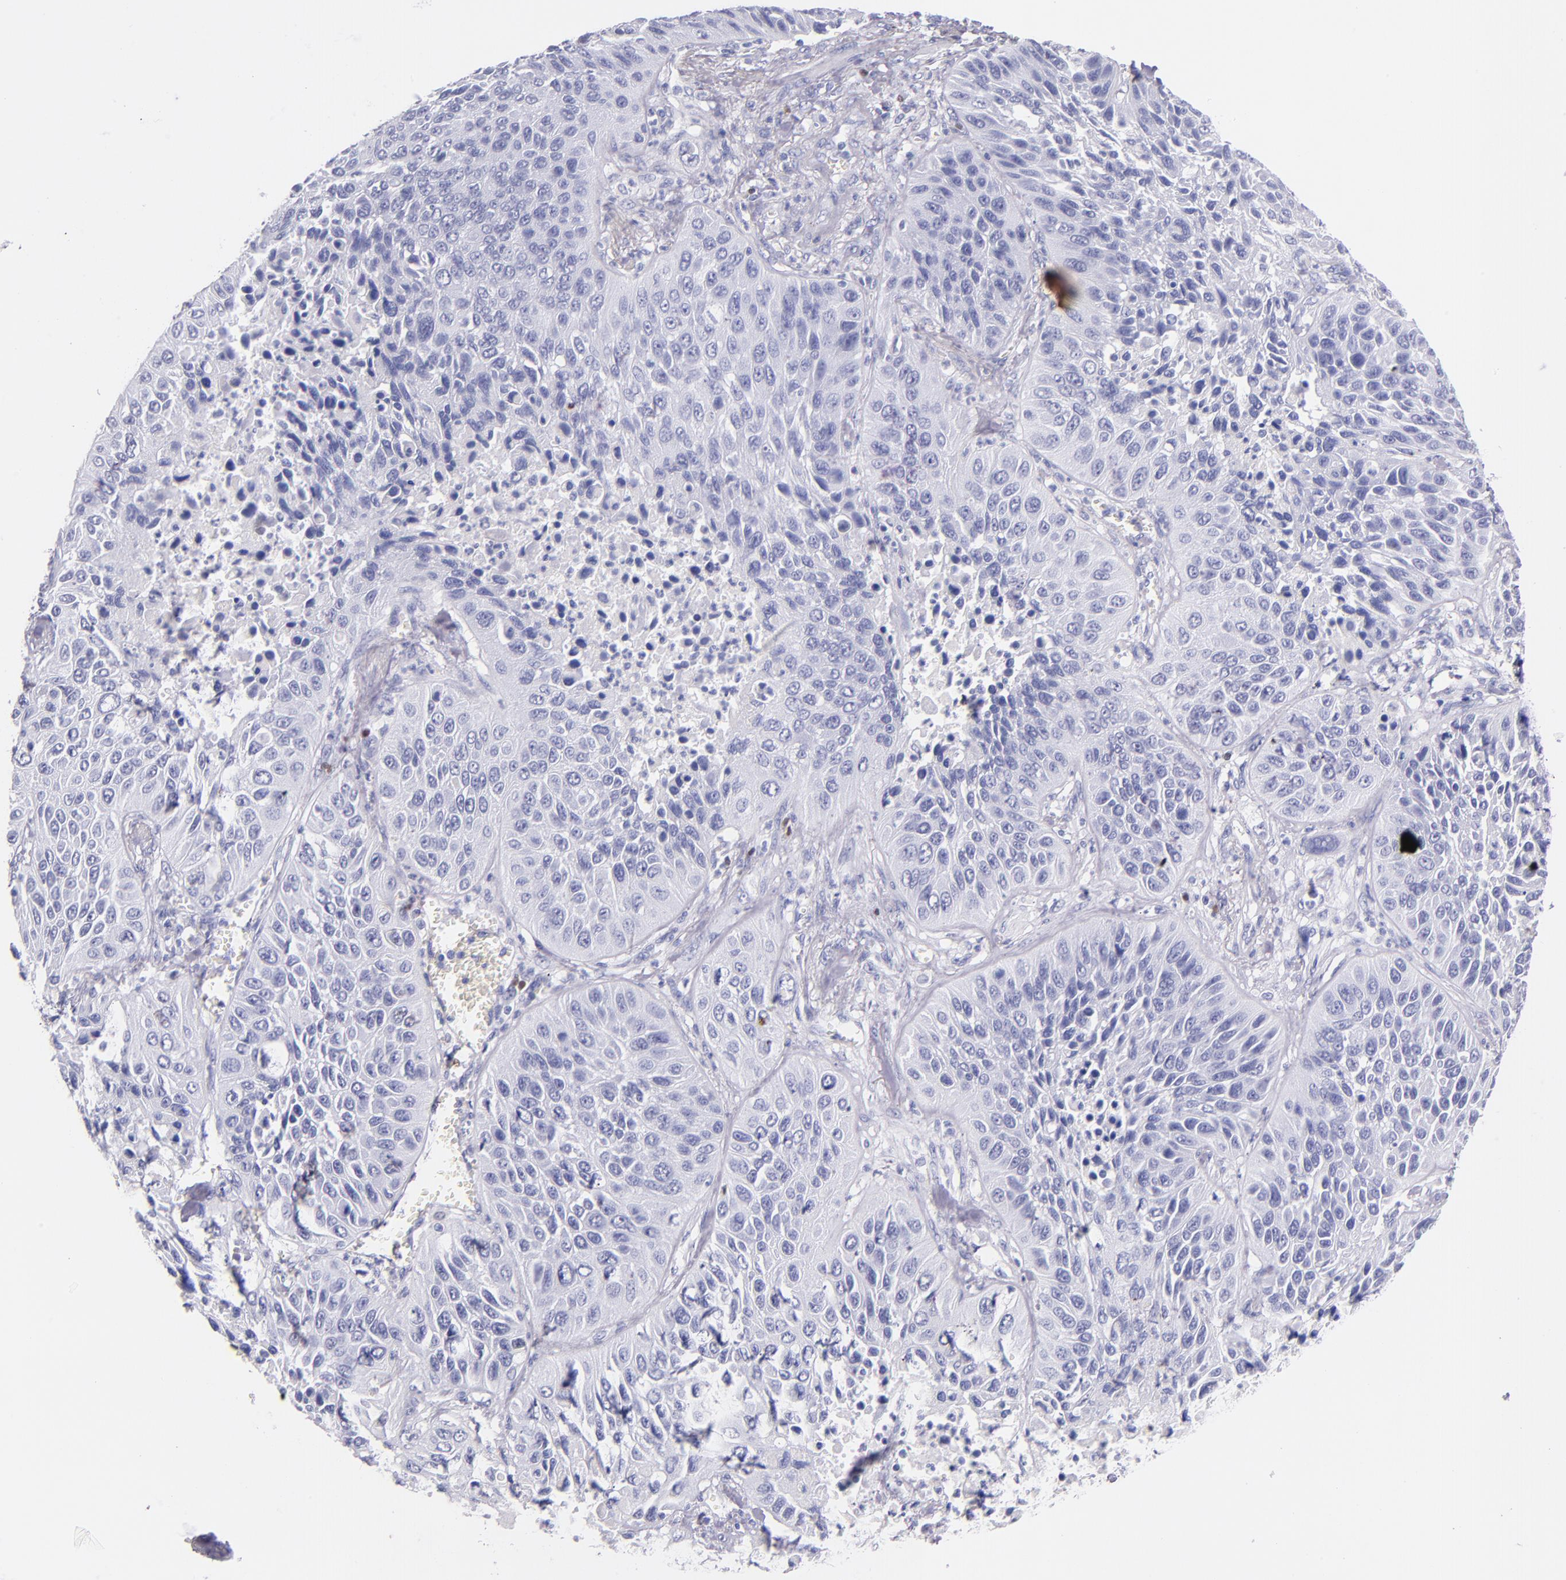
{"staining": {"intensity": "negative", "quantity": "none", "location": "none"}, "tissue": "lung cancer", "cell_type": "Tumor cells", "image_type": "cancer", "snomed": [{"axis": "morphology", "description": "Squamous cell carcinoma, NOS"}, {"axis": "topography", "description": "Lung"}], "caption": "This is a photomicrograph of IHC staining of squamous cell carcinoma (lung), which shows no positivity in tumor cells.", "gene": "IRF4", "patient": {"sex": "female", "age": 76}}